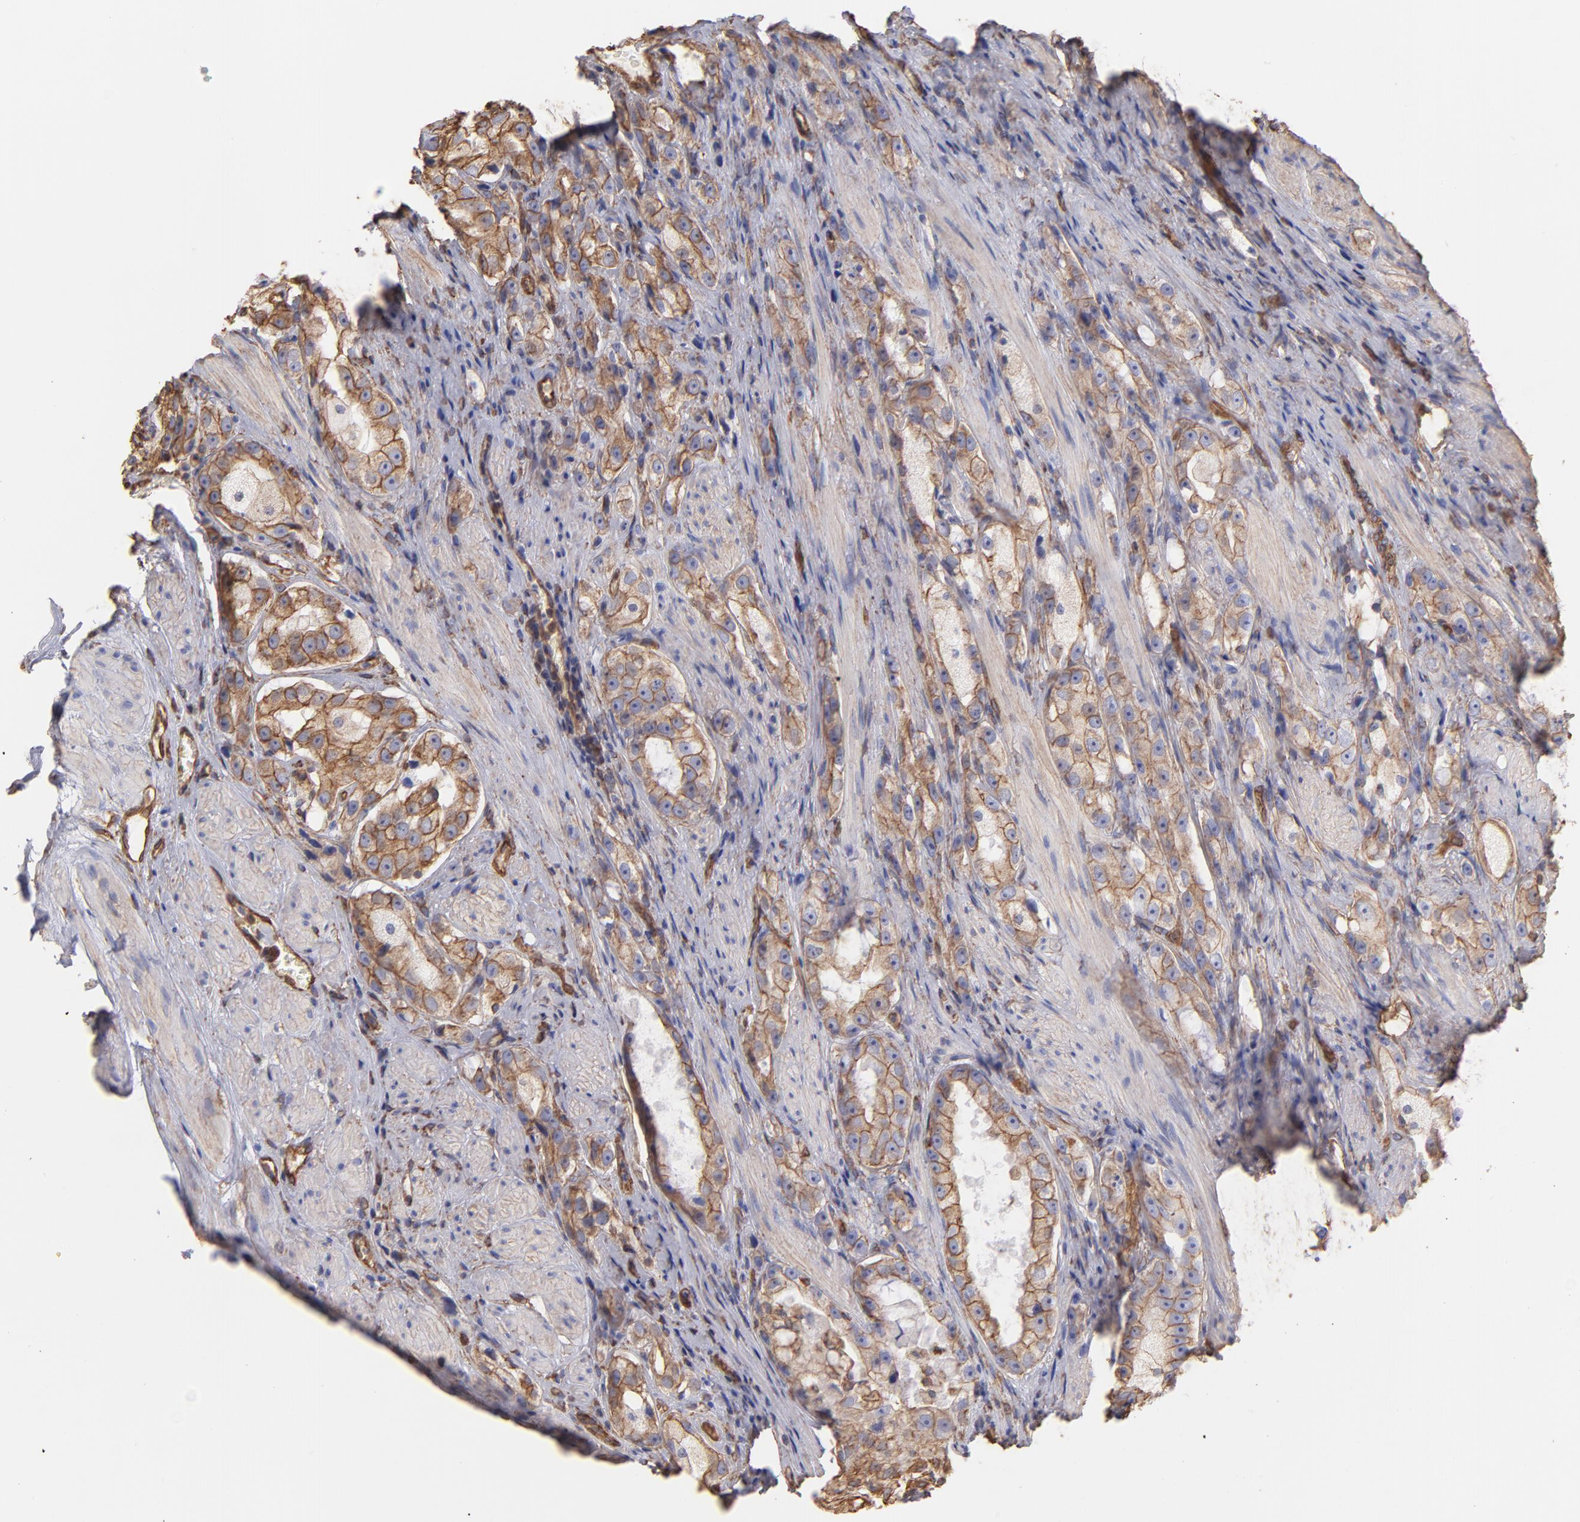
{"staining": {"intensity": "moderate", "quantity": "25%-75%", "location": "cytoplasmic/membranous"}, "tissue": "prostate cancer", "cell_type": "Tumor cells", "image_type": "cancer", "snomed": [{"axis": "morphology", "description": "Adenocarcinoma, High grade"}, {"axis": "topography", "description": "Prostate"}], "caption": "Moderate cytoplasmic/membranous expression for a protein is appreciated in approximately 25%-75% of tumor cells of prostate cancer using IHC.", "gene": "PLEC", "patient": {"sex": "male", "age": 63}}